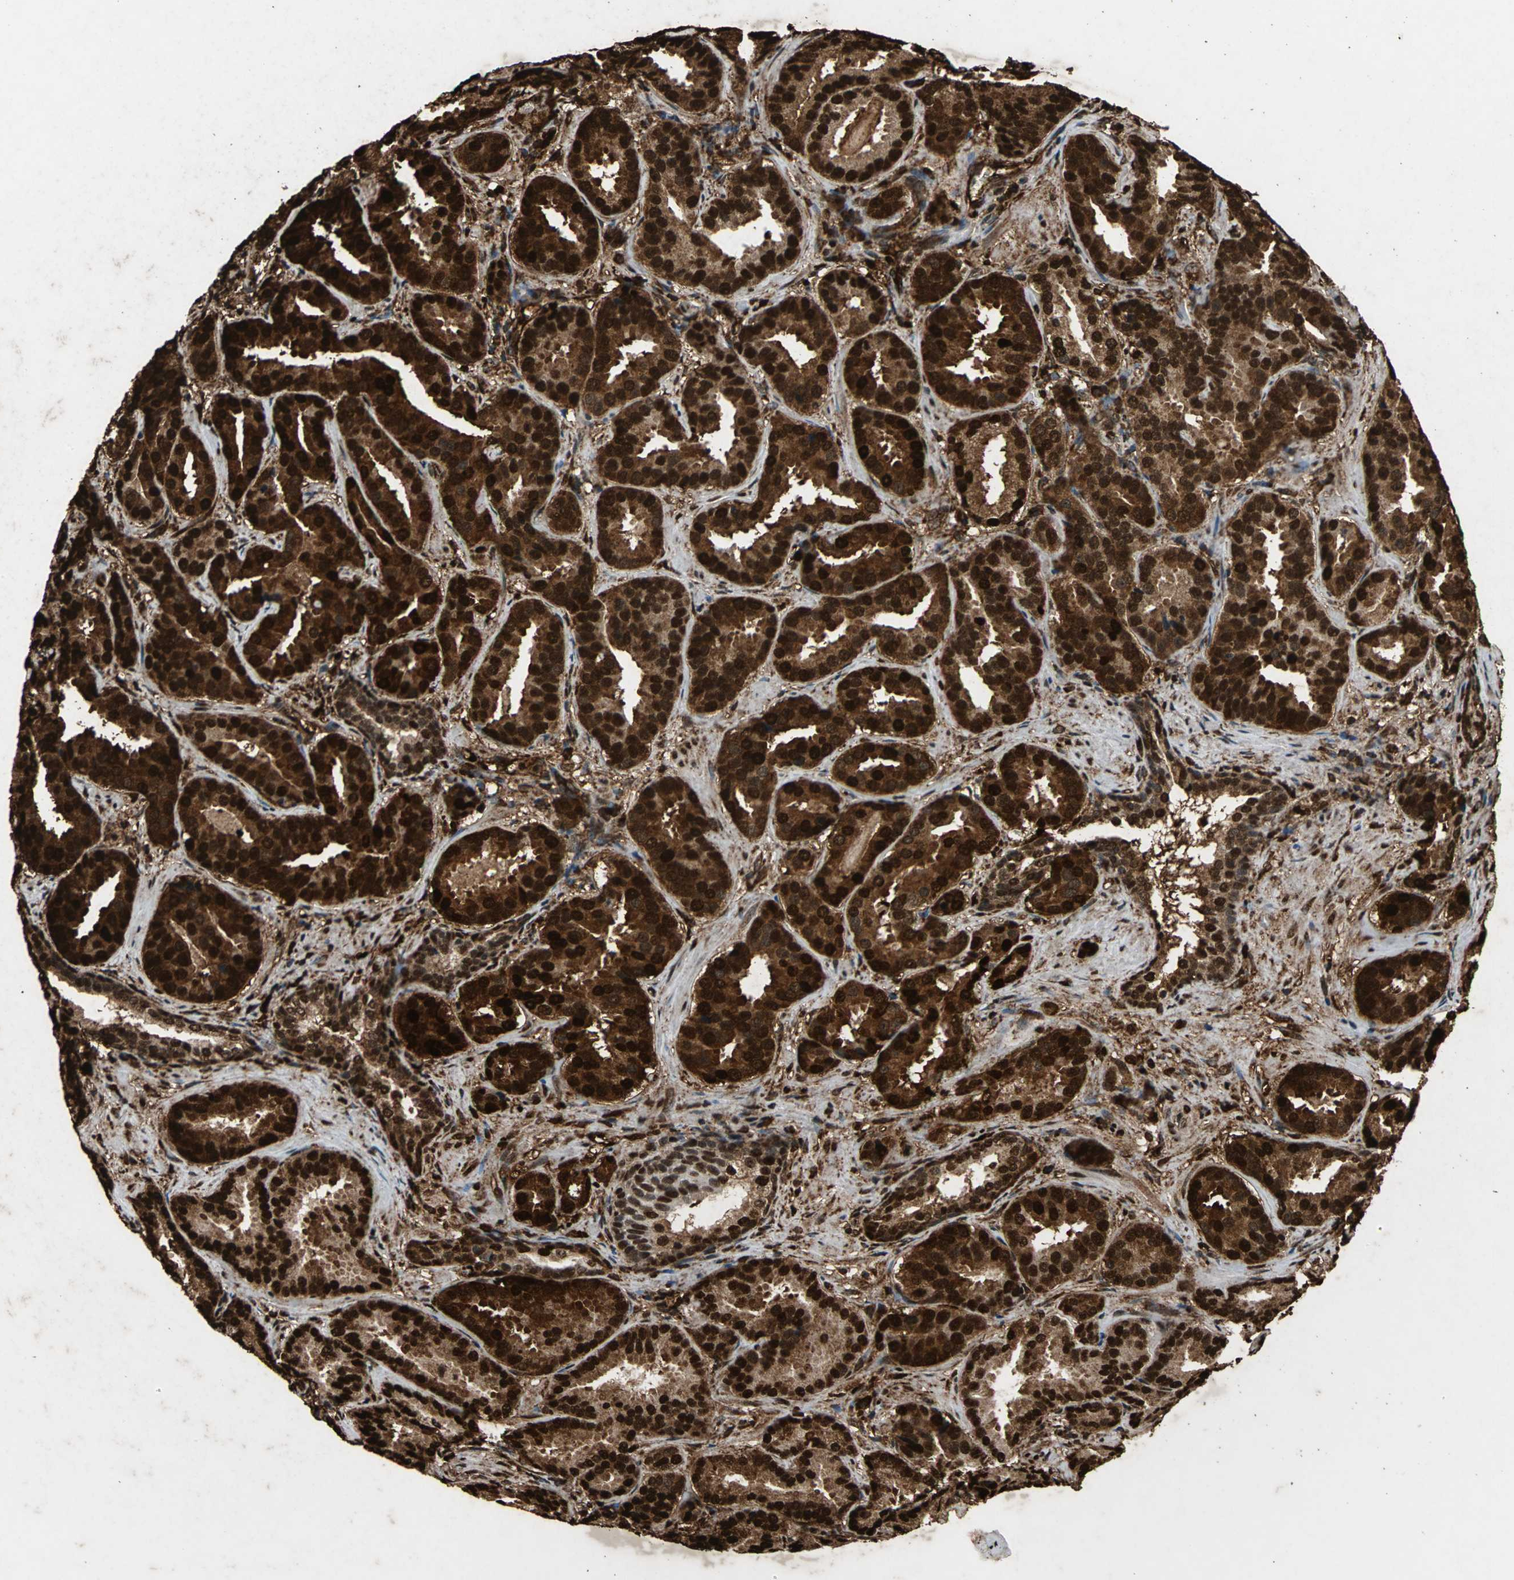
{"staining": {"intensity": "strong", "quantity": ">75%", "location": "cytoplasmic/membranous,nuclear"}, "tissue": "prostate cancer", "cell_type": "Tumor cells", "image_type": "cancer", "snomed": [{"axis": "morphology", "description": "Adenocarcinoma, Low grade"}, {"axis": "topography", "description": "Prostate"}], "caption": "Immunohistochemistry image of prostate cancer (adenocarcinoma (low-grade)) stained for a protein (brown), which exhibits high levels of strong cytoplasmic/membranous and nuclear expression in about >75% of tumor cells.", "gene": "ANP32A", "patient": {"sex": "male", "age": 59}}